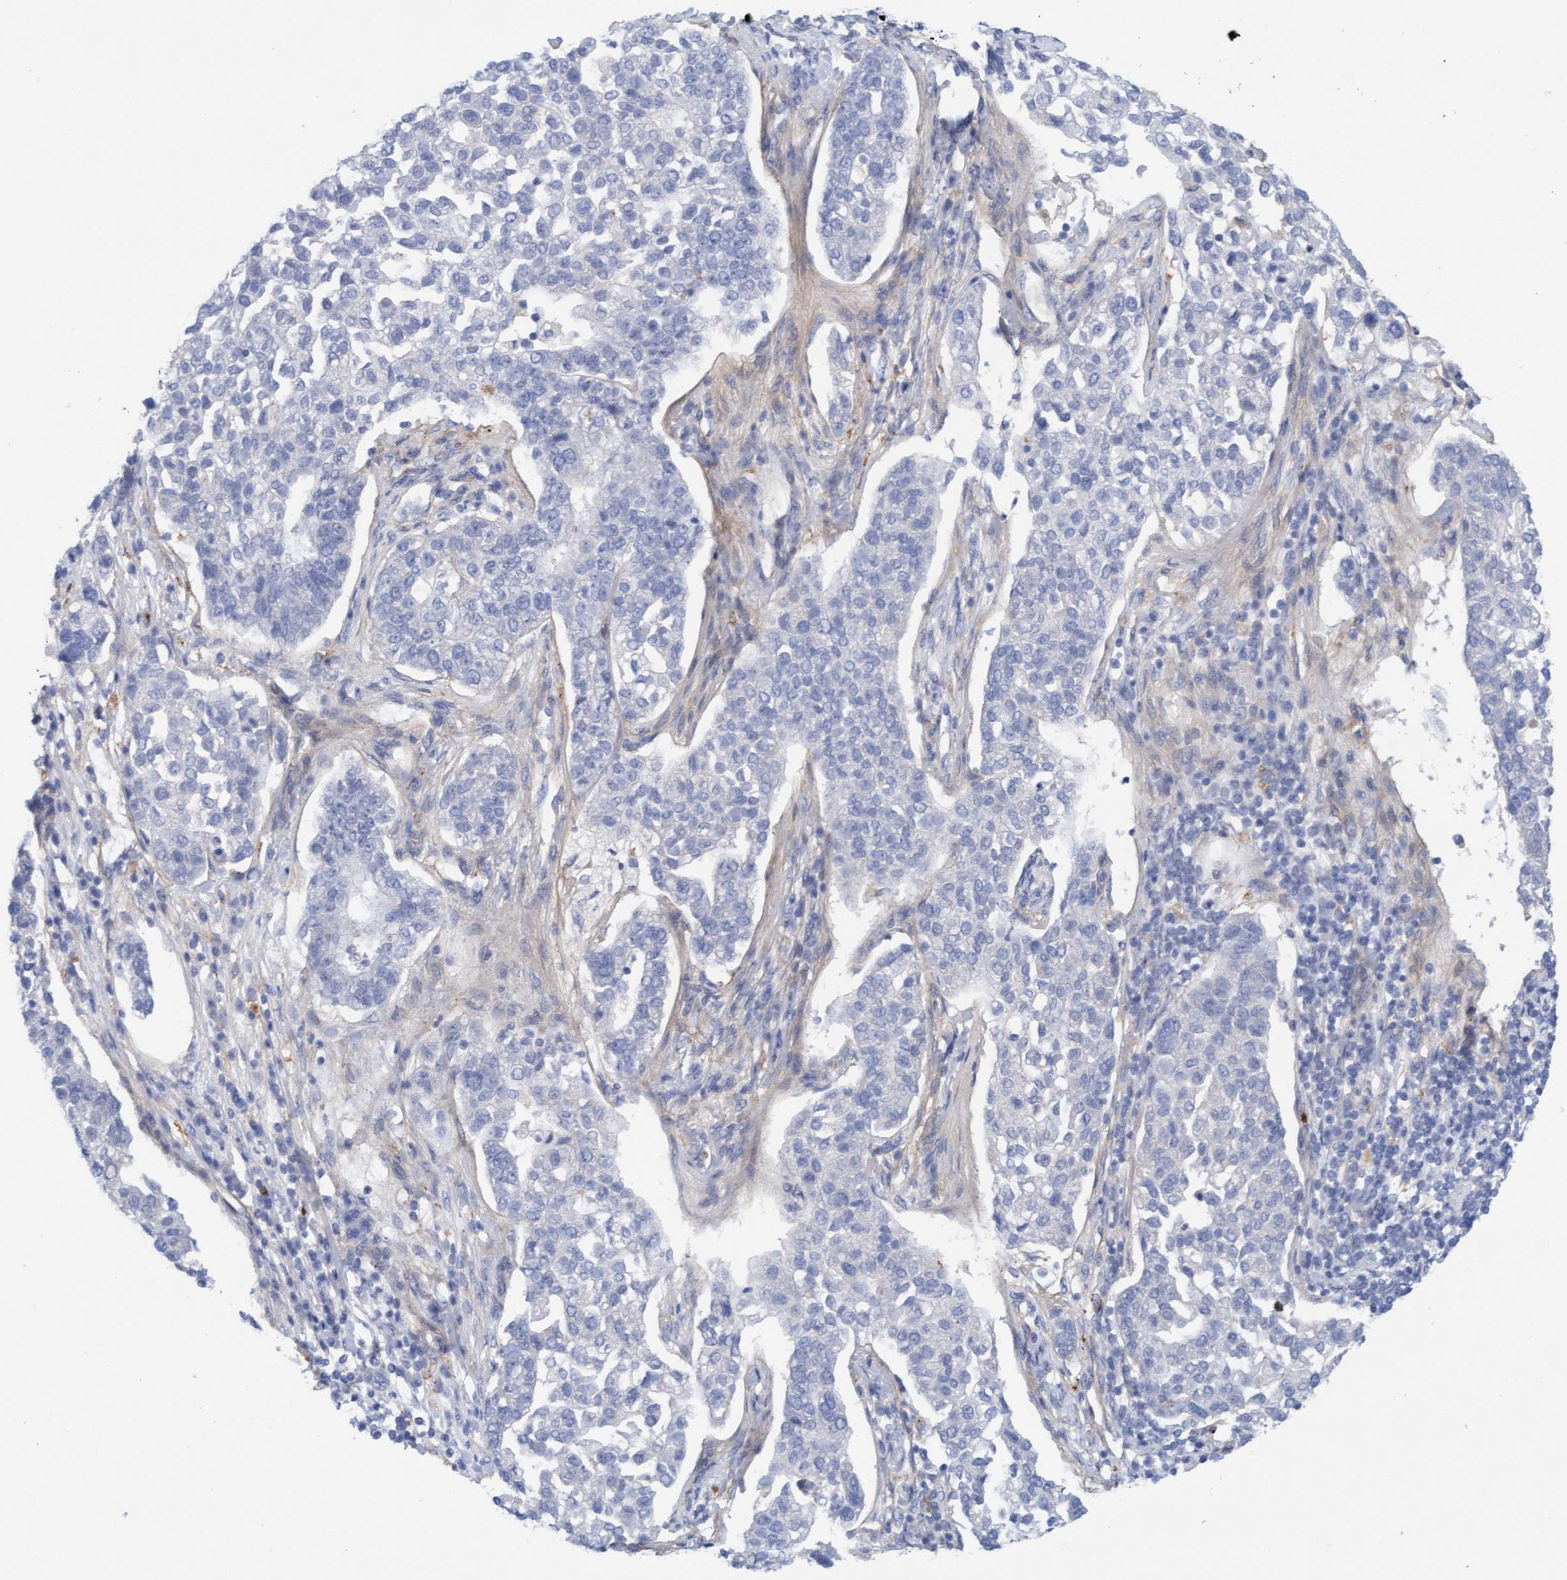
{"staining": {"intensity": "negative", "quantity": "none", "location": "none"}, "tissue": "pancreatic cancer", "cell_type": "Tumor cells", "image_type": "cancer", "snomed": [{"axis": "morphology", "description": "Adenocarcinoma, NOS"}, {"axis": "topography", "description": "Pancreas"}], "caption": "This photomicrograph is of adenocarcinoma (pancreatic) stained with immunohistochemistry (IHC) to label a protein in brown with the nuclei are counter-stained blue. There is no expression in tumor cells.", "gene": "CDK5RAP3", "patient": {"sex": "female", "age": 61}}